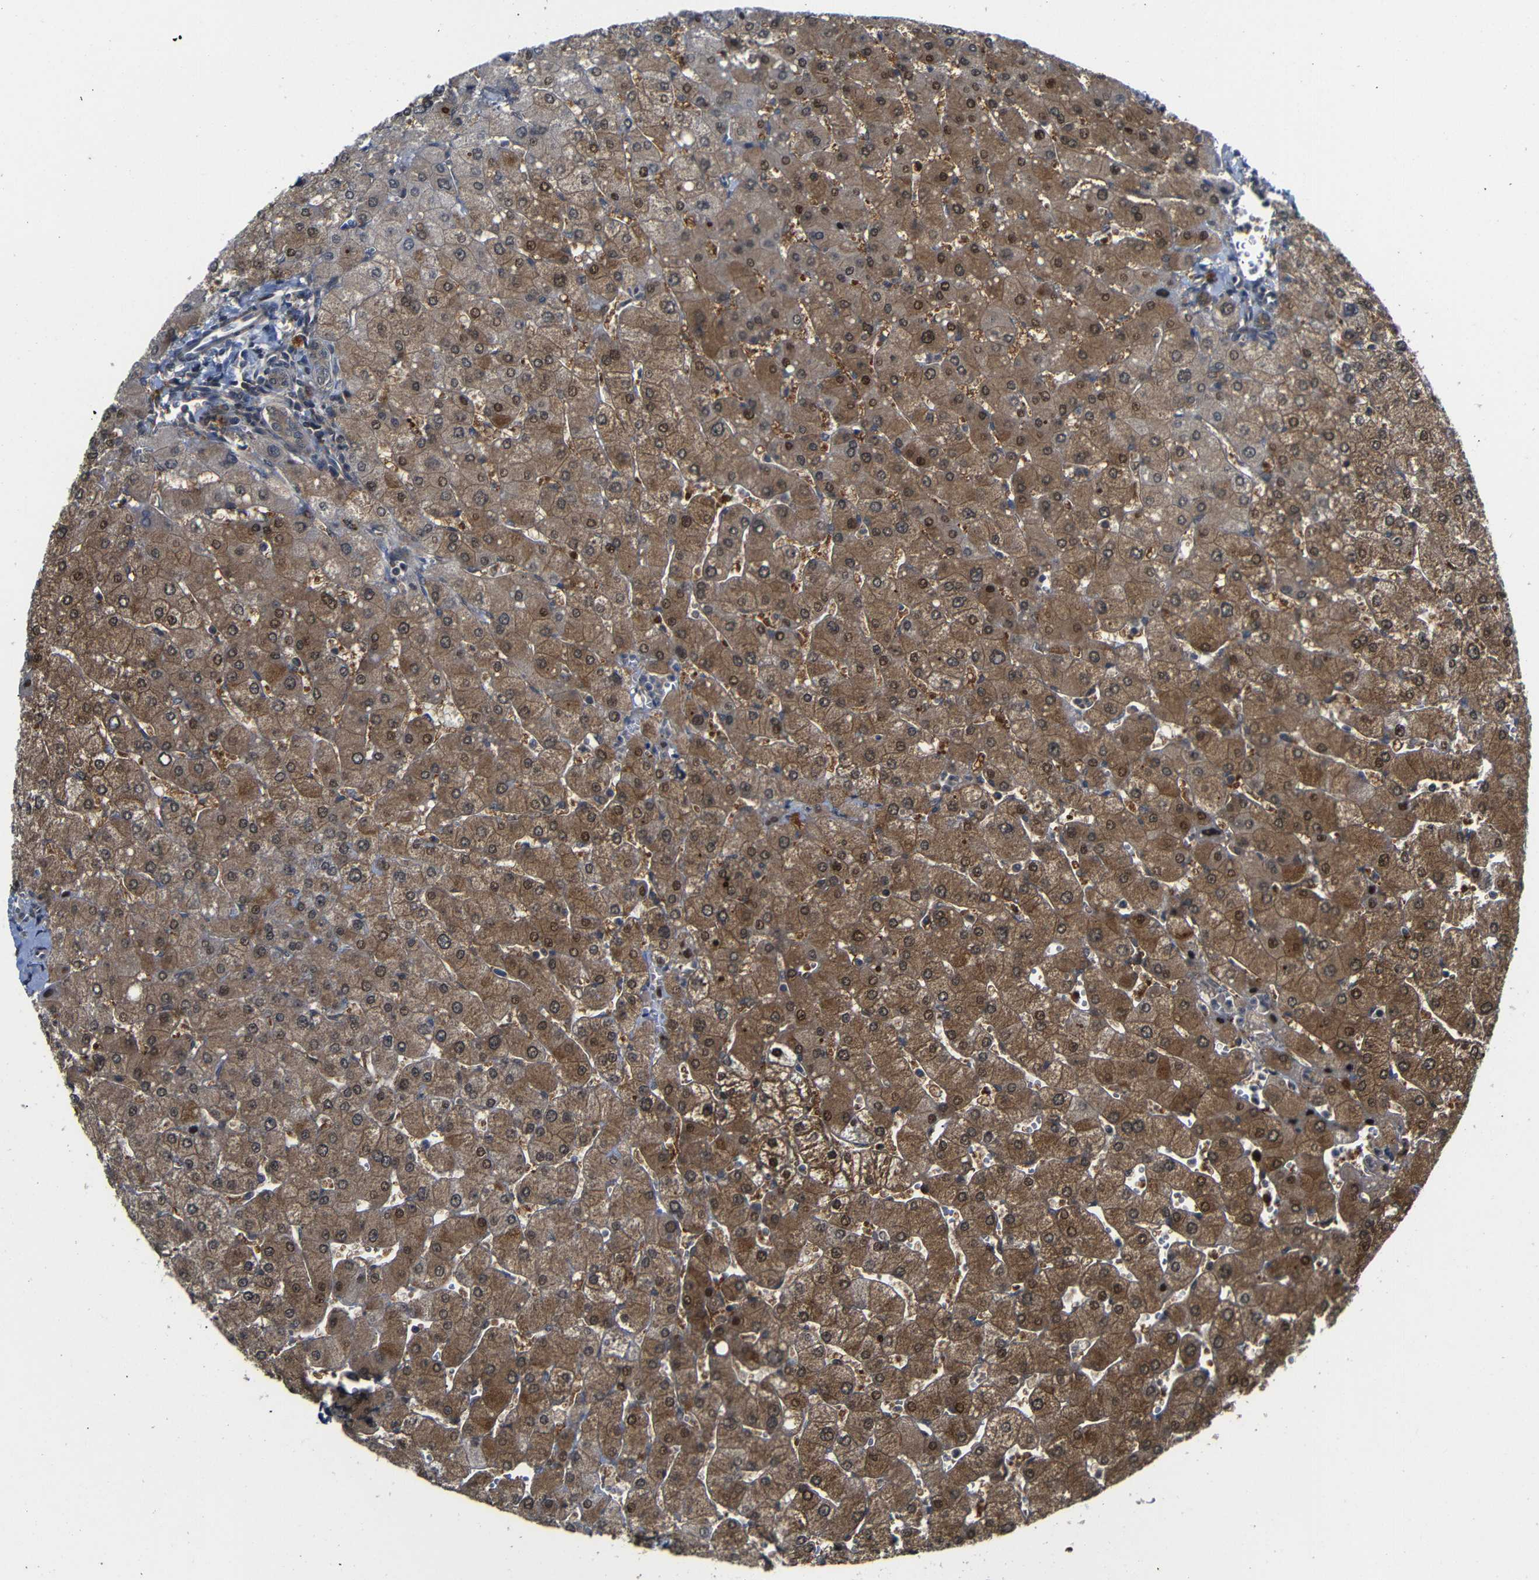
{"staining": {"intensity": "weak", "quantity": ">75%", "location": "cytoplasmic/membranous"}, "tissue": "liver", "cell_type": "Cholangiocytes", "image_type": "normal", "snomed": [{"axis": "morphology", "description": "Normal tissue, NOS"}, {"axis": "topography", "description": "Liver"}], "caption": "Protein expression analysis of unremarkable human liver reveals weak cytoplasmic/membranous staining in about >75% of cholangiocytes. The protein is stained brown, and the nuclei are stained in blue (DAB (3,3'-diaminobenzidine) IHC with brightfield microscopy, high magnification).", "gene": "ATG12", "patient": {"sex": "male", "age": 55}}